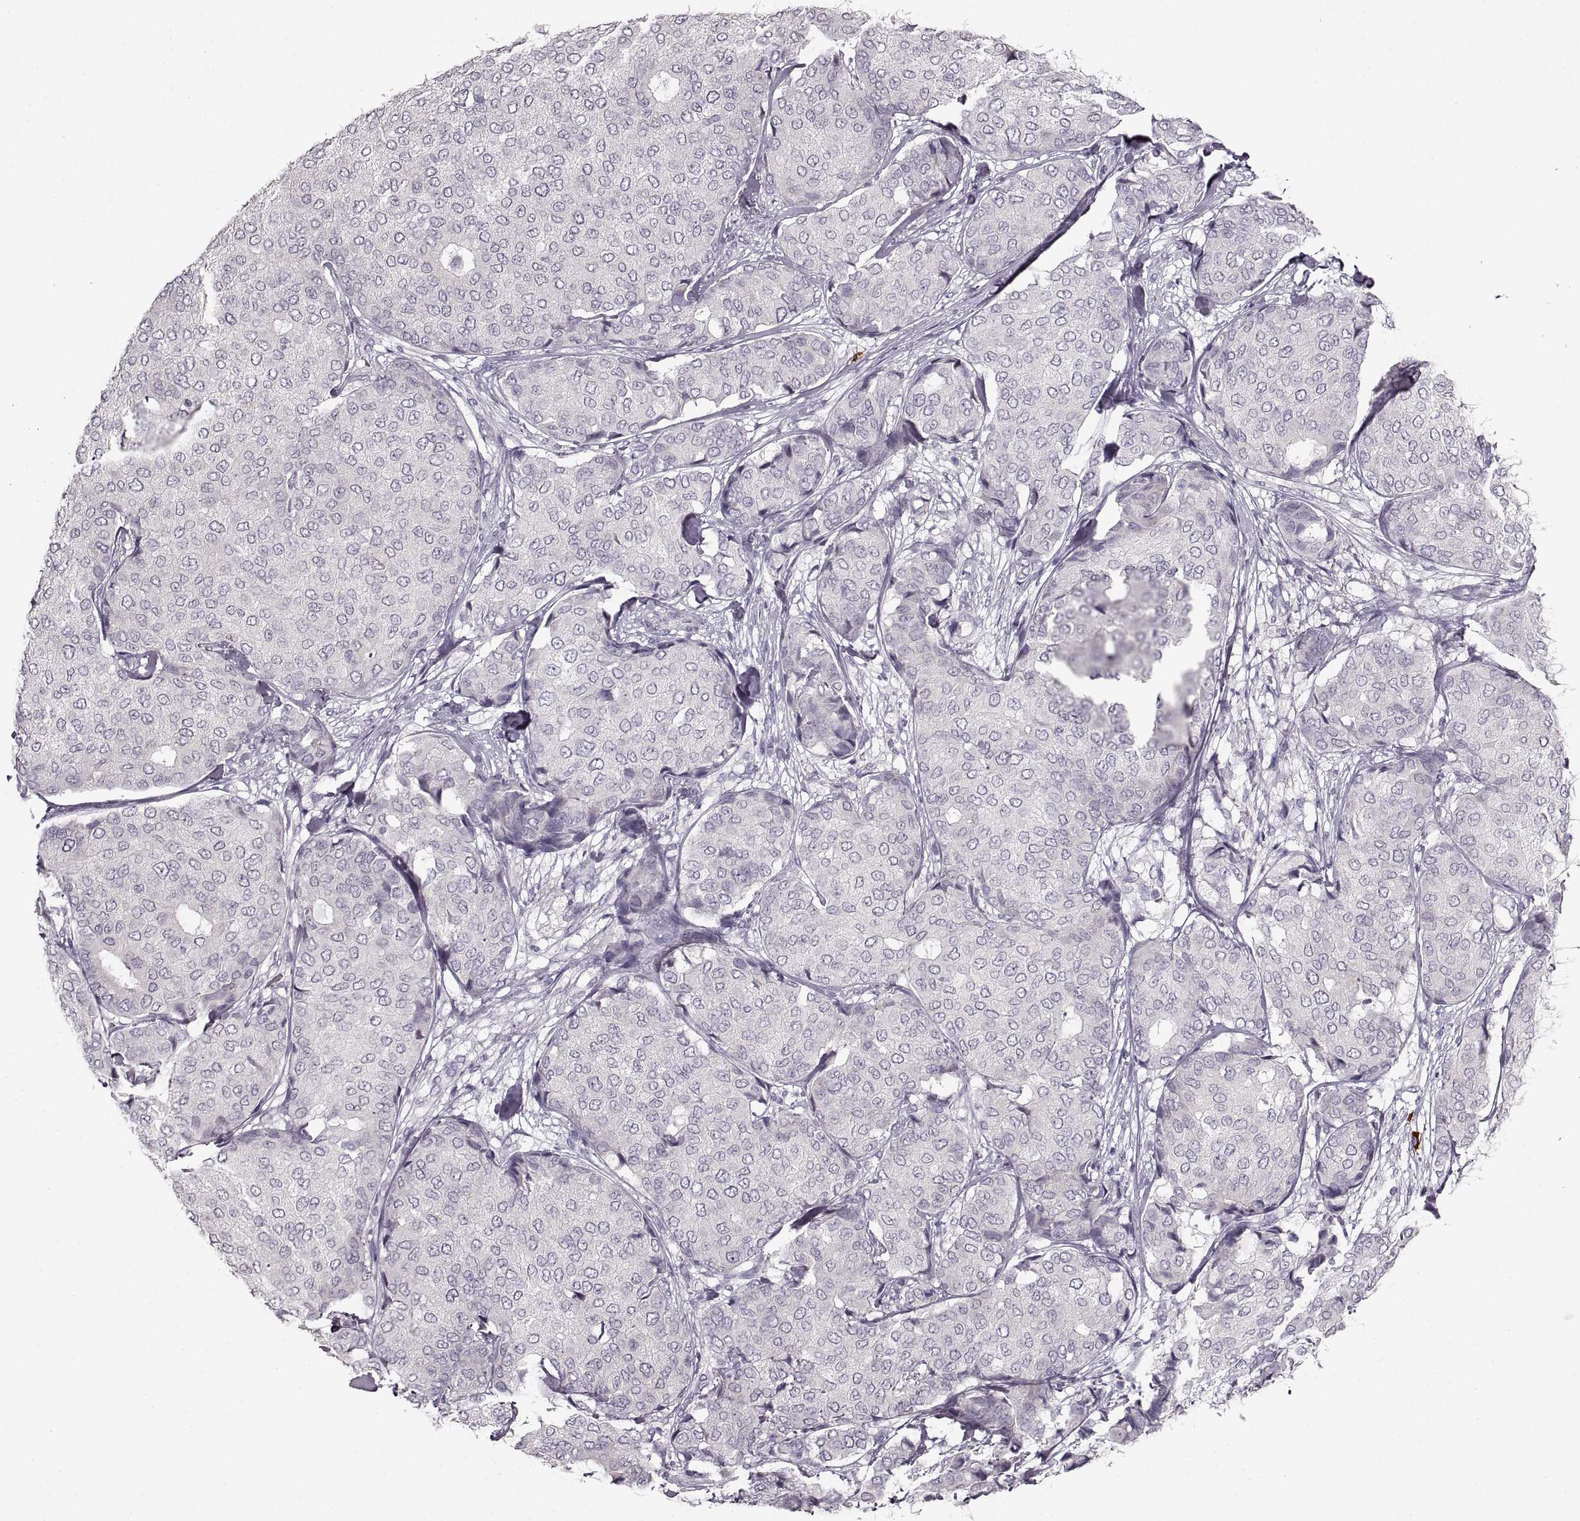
{"staining": {"intensity": "negative", "quantity": "none", "location": "none"}, "tissue": "breast cancer", "cell_type": "Tumor cells", "image_type": "cancer", "snomed": [{"axis": "morphology", "description": "Duct carcinoma"}, {"axis": "topography", "description": "Breast"}], "caption": "Breast cancer stained for a protein using IHC exhibits no positivity tumor cells.", "gene": "CNTN1", "patient": {"sex": "female", "age": 75}}